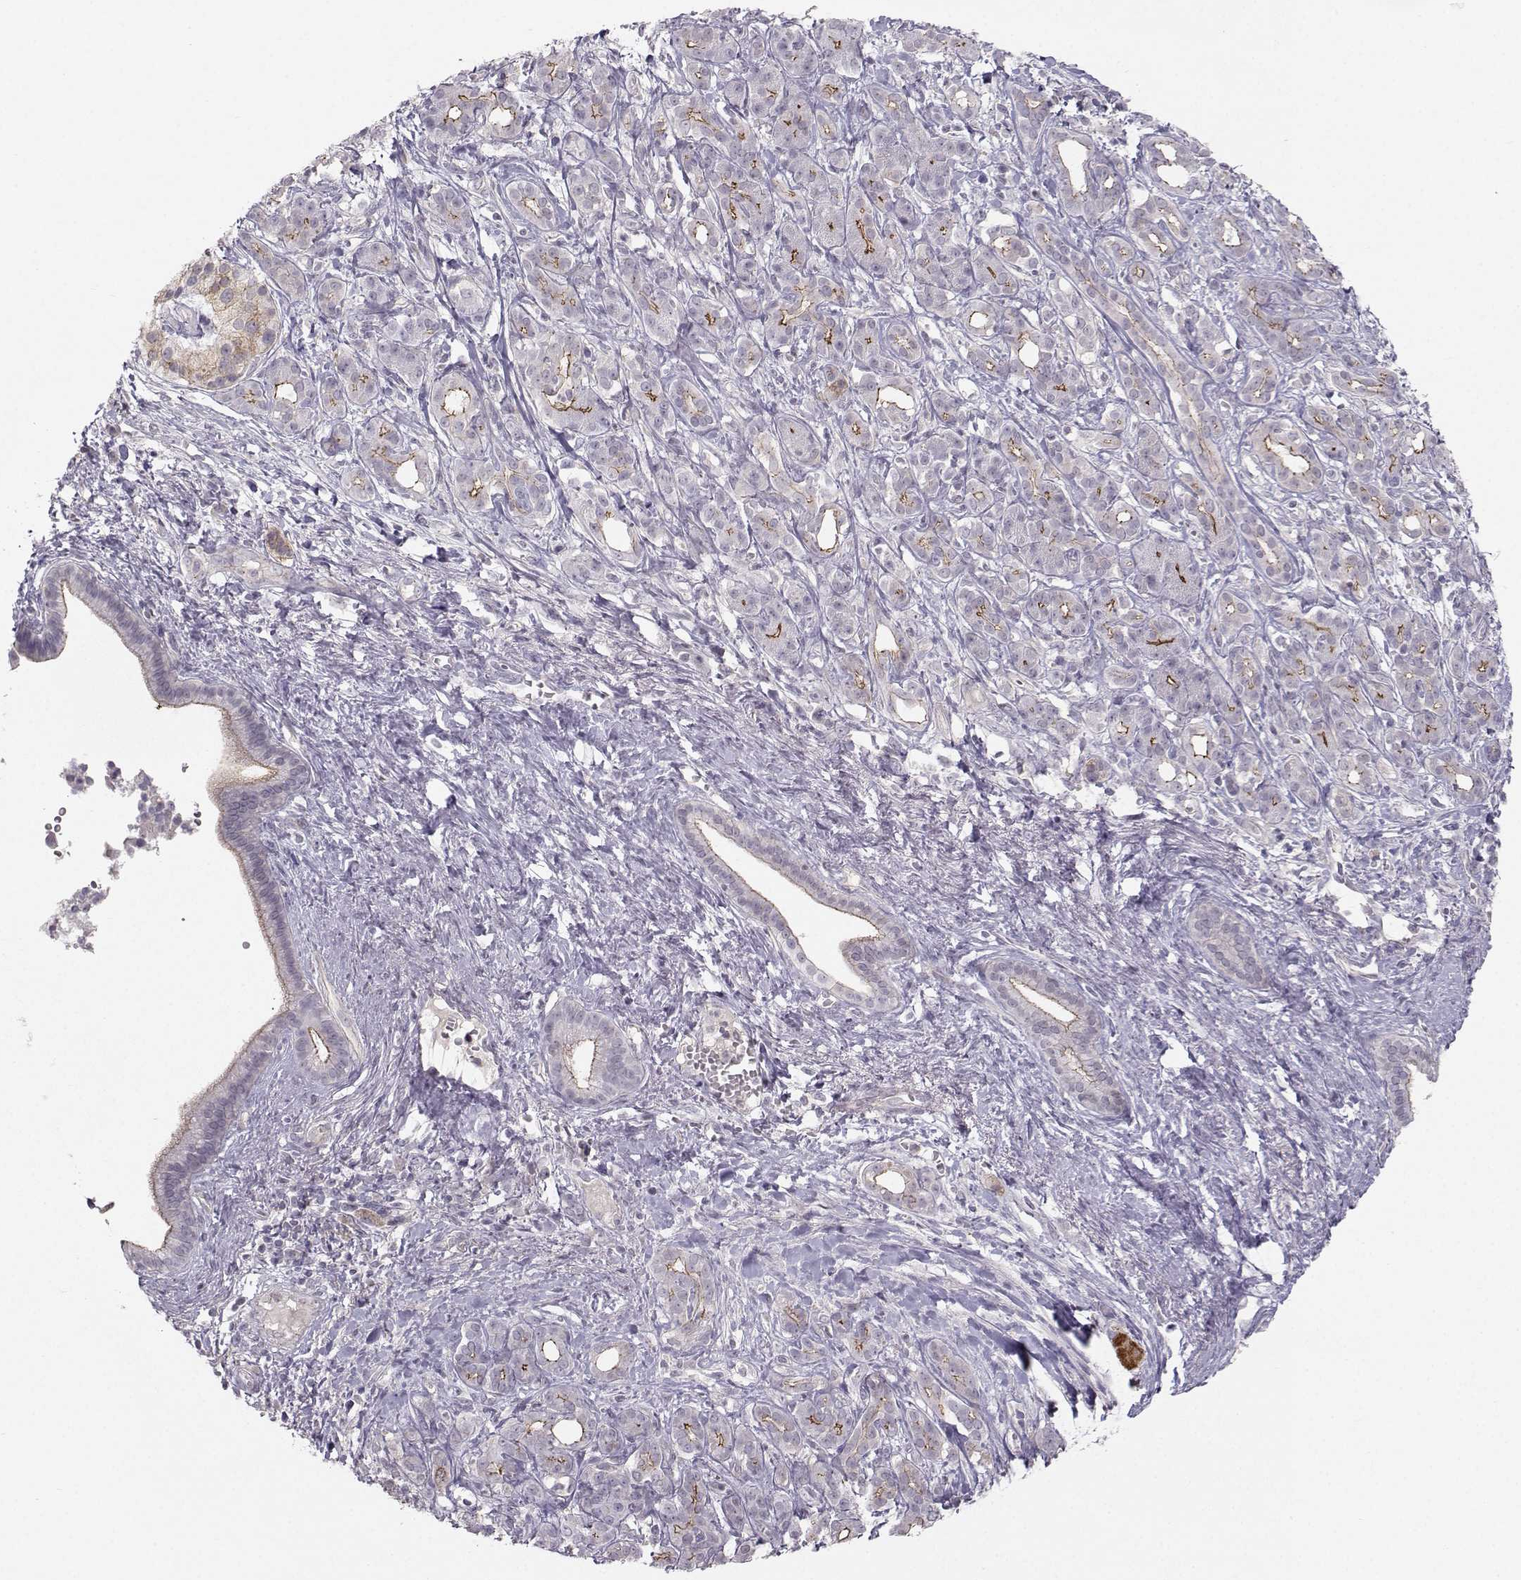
{"staining": {"intensity": "moderate", "quantity": "<25%", "location": "cytoplasmic/membranous"}, "tissue": "pancreatic cancer", "cell_type": "Tumor cells", "image_type": "cancer", "snomed": [{"axis": "morphology", "description": "Adenocarcinoma, NOS"}, {"axis": "topography", "description": "Pancreas"}], "caption": "DAB (3,3'-diaminobenzidine) immunohistochemical staining of human pancreatic adenocarcinoma reveals moderate cytoplasmic/membranous protein staining in approximately <25% of tumor cells.", "gene": "MAST1", "patient": {"sex": "male", "age": 61}}